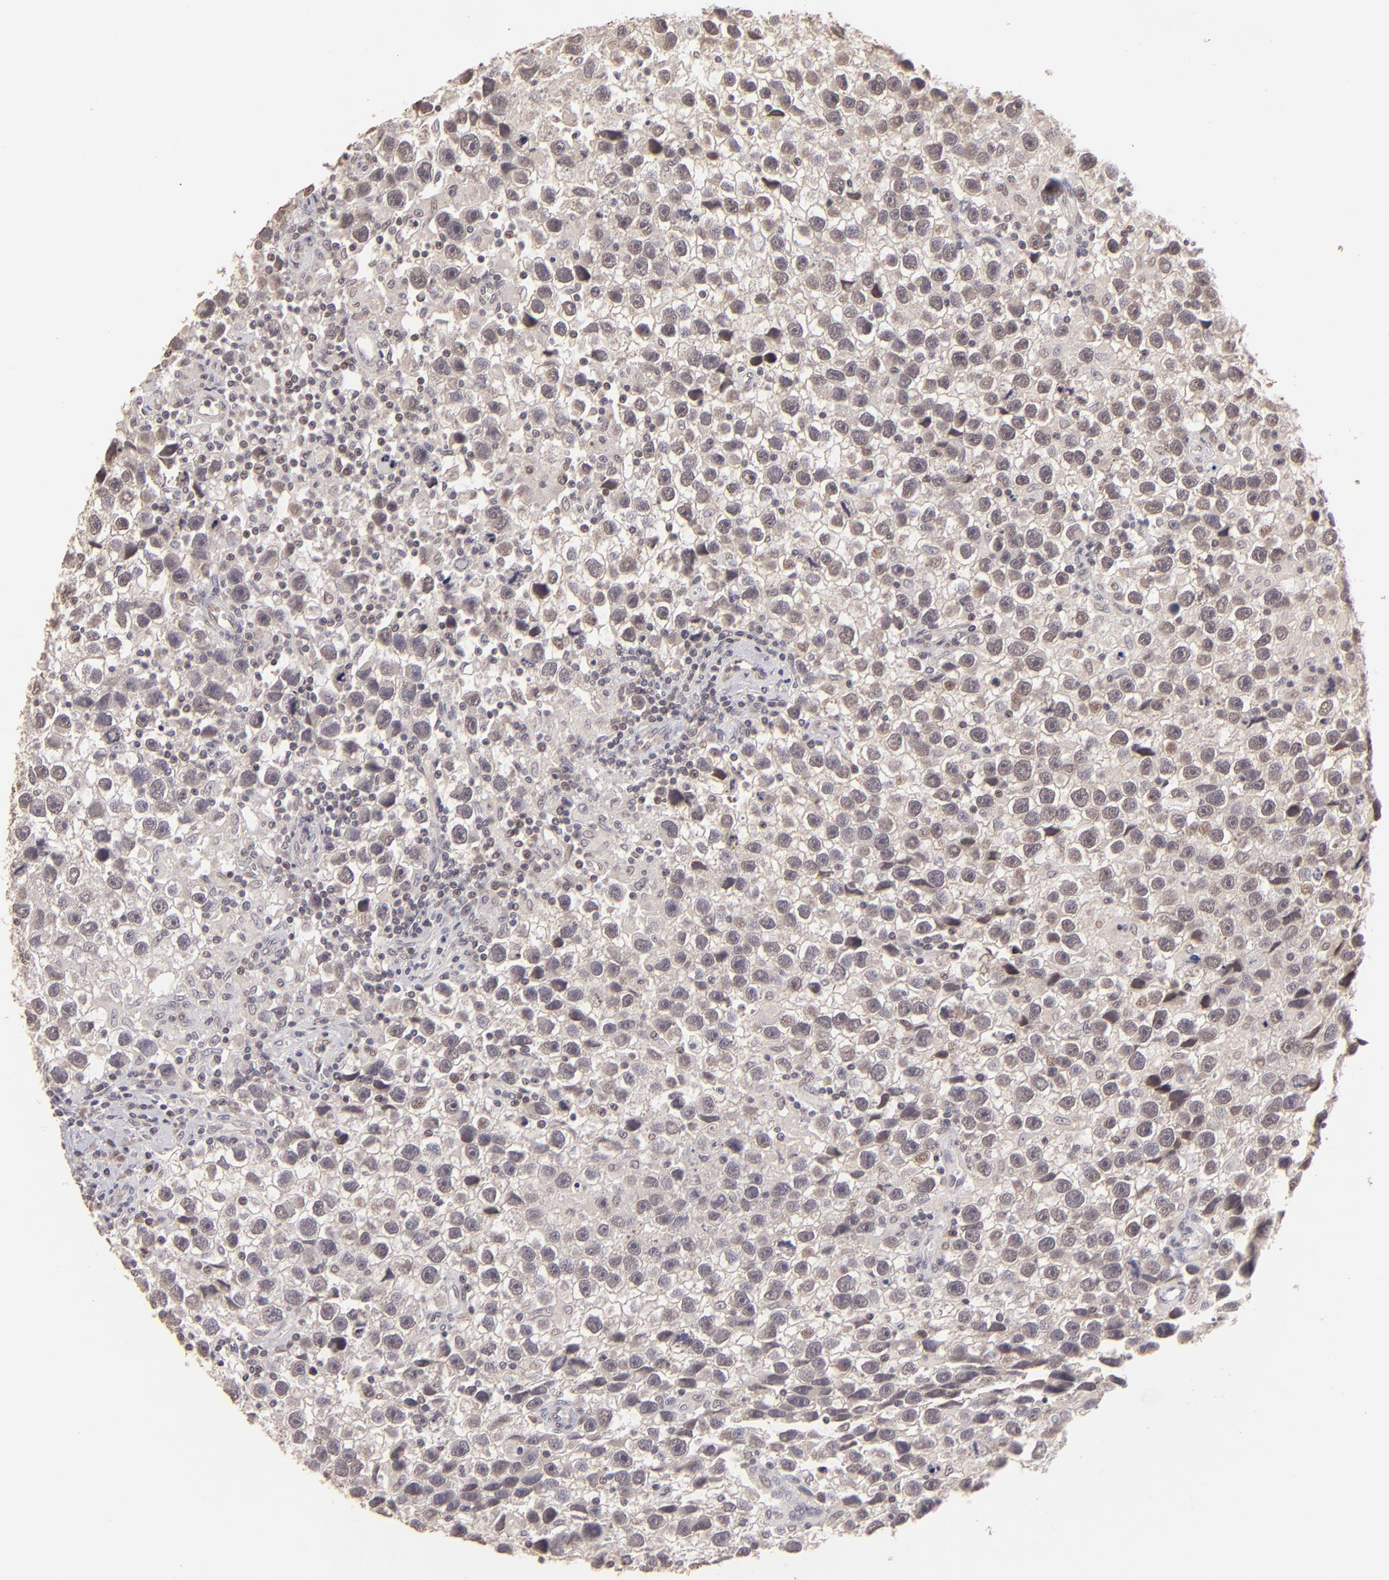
{"staining": {"intensity": "weak", "quantity": ">75%", "location": "cytoplasmic/membranous,nuclear"}, "tissue": "testis cancer", "cell_type": "Tumor cells", "image_type": "cancer", "snomed": [{"axis": "morphology", "description": "Seminoma, NOS"}, {"axis": "topography", "description": "Testis"}], "caption": "Seminoma (testis) was stained to show a protein in brown. There is low levels of weak cytoplasmic/membranous and nuclear expression in approximately >75% of tumor cells.", "gene": "CLDN1", "patient": {"sex": "male", "age": 43}}